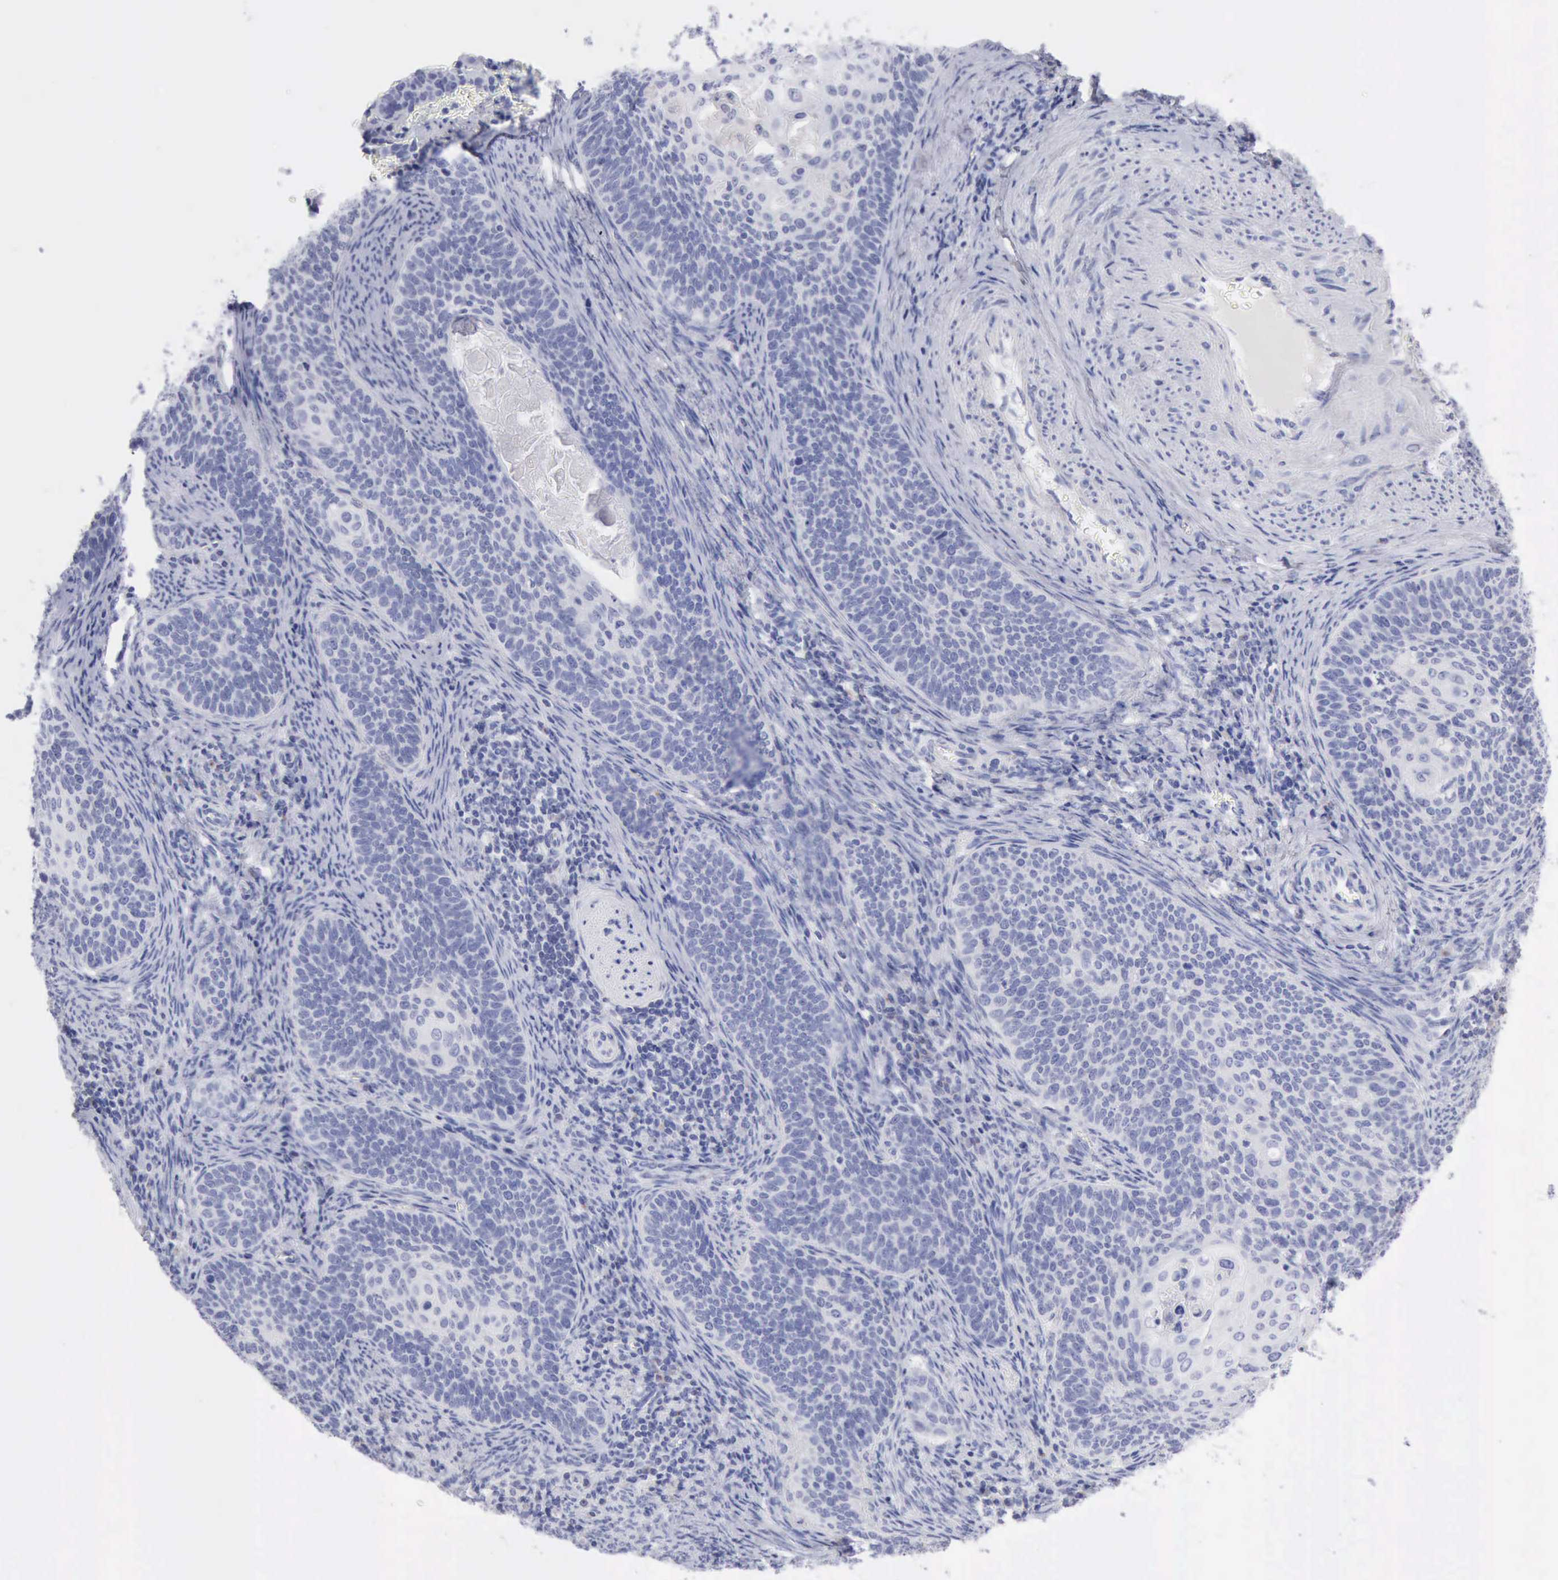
{"staining": {"intensity": "negative", "quantity": "none", "location": "none"}, "tissue": "cervical cancer", "cell_type": "Tumor cells", "image_type": "cancer", "snomed": [{"axis": "morphology", "description": "Squamous cell carcinoma, NOS"}, {"axis": "topography", "description": "Cervix"}], "caption": "Human squamous cell carcinoma (cervical) stained for a protein using IHC demonstrates no expression in tumor cells.", "gene": "ANGEL1", "patient": {"sex": "female", "age": 33}}